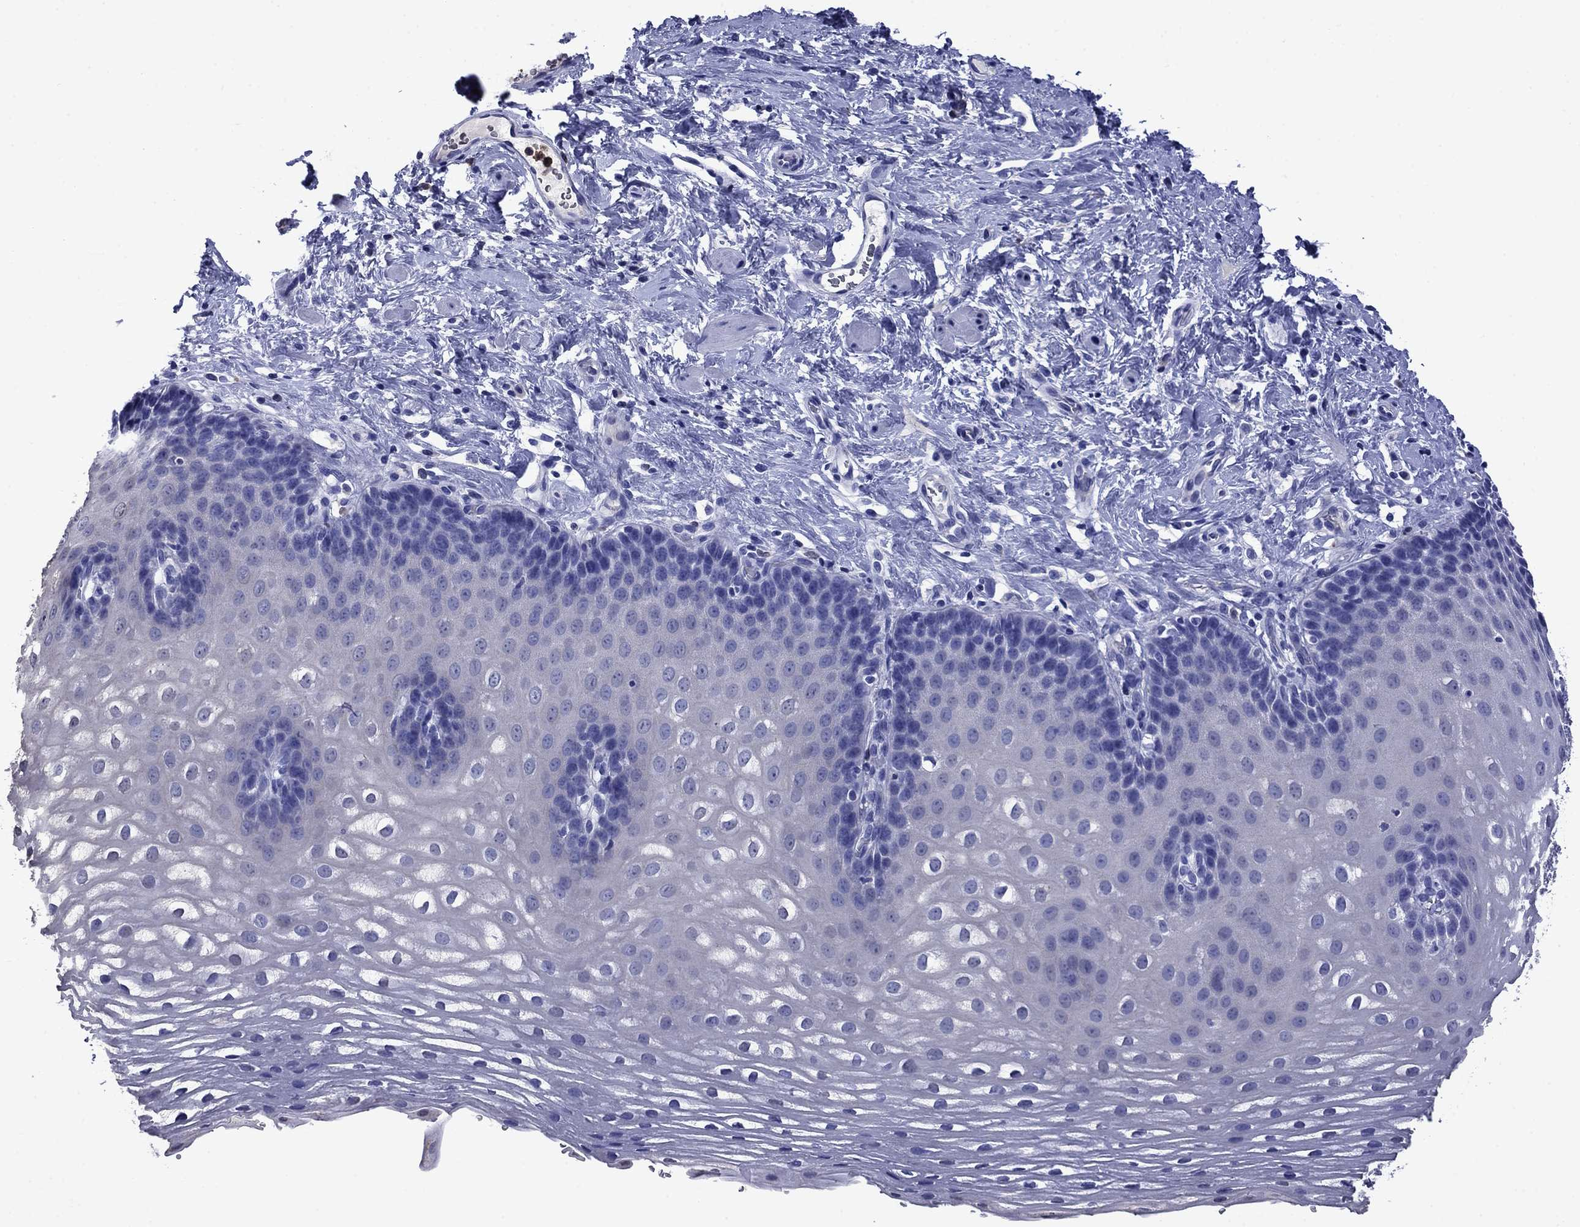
{"staining": {"intensity": "negative", "quantity": "none", "location": "none"}, "tissue": "esophagus", "cell_type": "Squamous epithelial cells", "image_type": "normal", "snomed": [{"axis": "morphology", "description": "Normal tissue, NOS"}, {"axis": "topography", "description": "Esophagus"}], "caption": "A high-resolution histopathology image shows immunohistochemistry staining of unremarkable esophagus, which exhibits no significant staining in squamous epithelial cells. (DAB immunohistochemistry with hematoxylin counter stain).", "gene": "TFR2", "patient": {"sex": "male", "age": 64}}